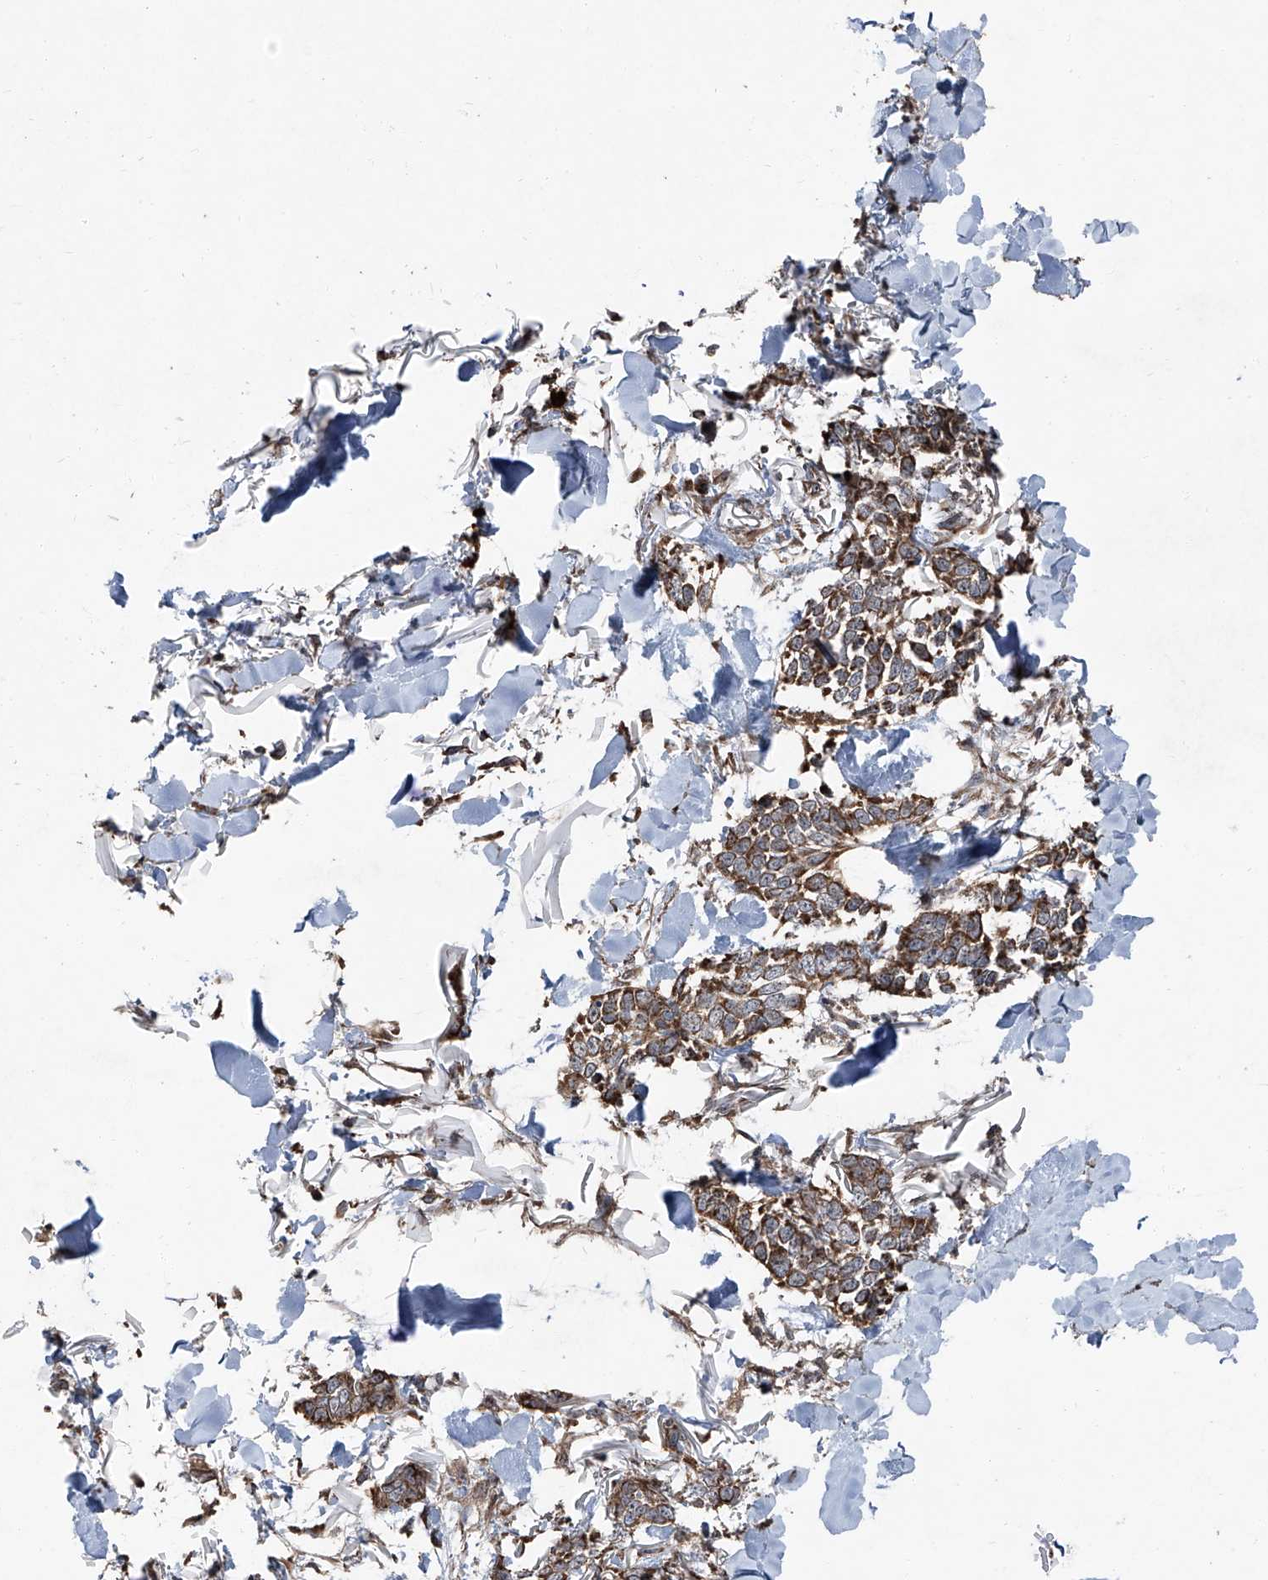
{"staining": {"intensity": "moderate", "quantity": ">75%", "location": "cytoplasmic/membranous"}, "tissue": "skin cancer", "cell_type": "Tumor cells", "image_type": "cancer", "snomed": [{"axis": "morphology", "description": "Normal tissue, NOS"}, {"axis": "morphology", "description": "Basal cell carcinoma"}, {"axis": "topography", "description": "Skin"}], "caption": "A micrograph of basal cell carcinoma (skin) stained for a protein reveals moderate cytoplasmic/membranous brown staining in tumor cells.", "gene": "LIMK1", "patient": {"sex": "male", "age": 77}}